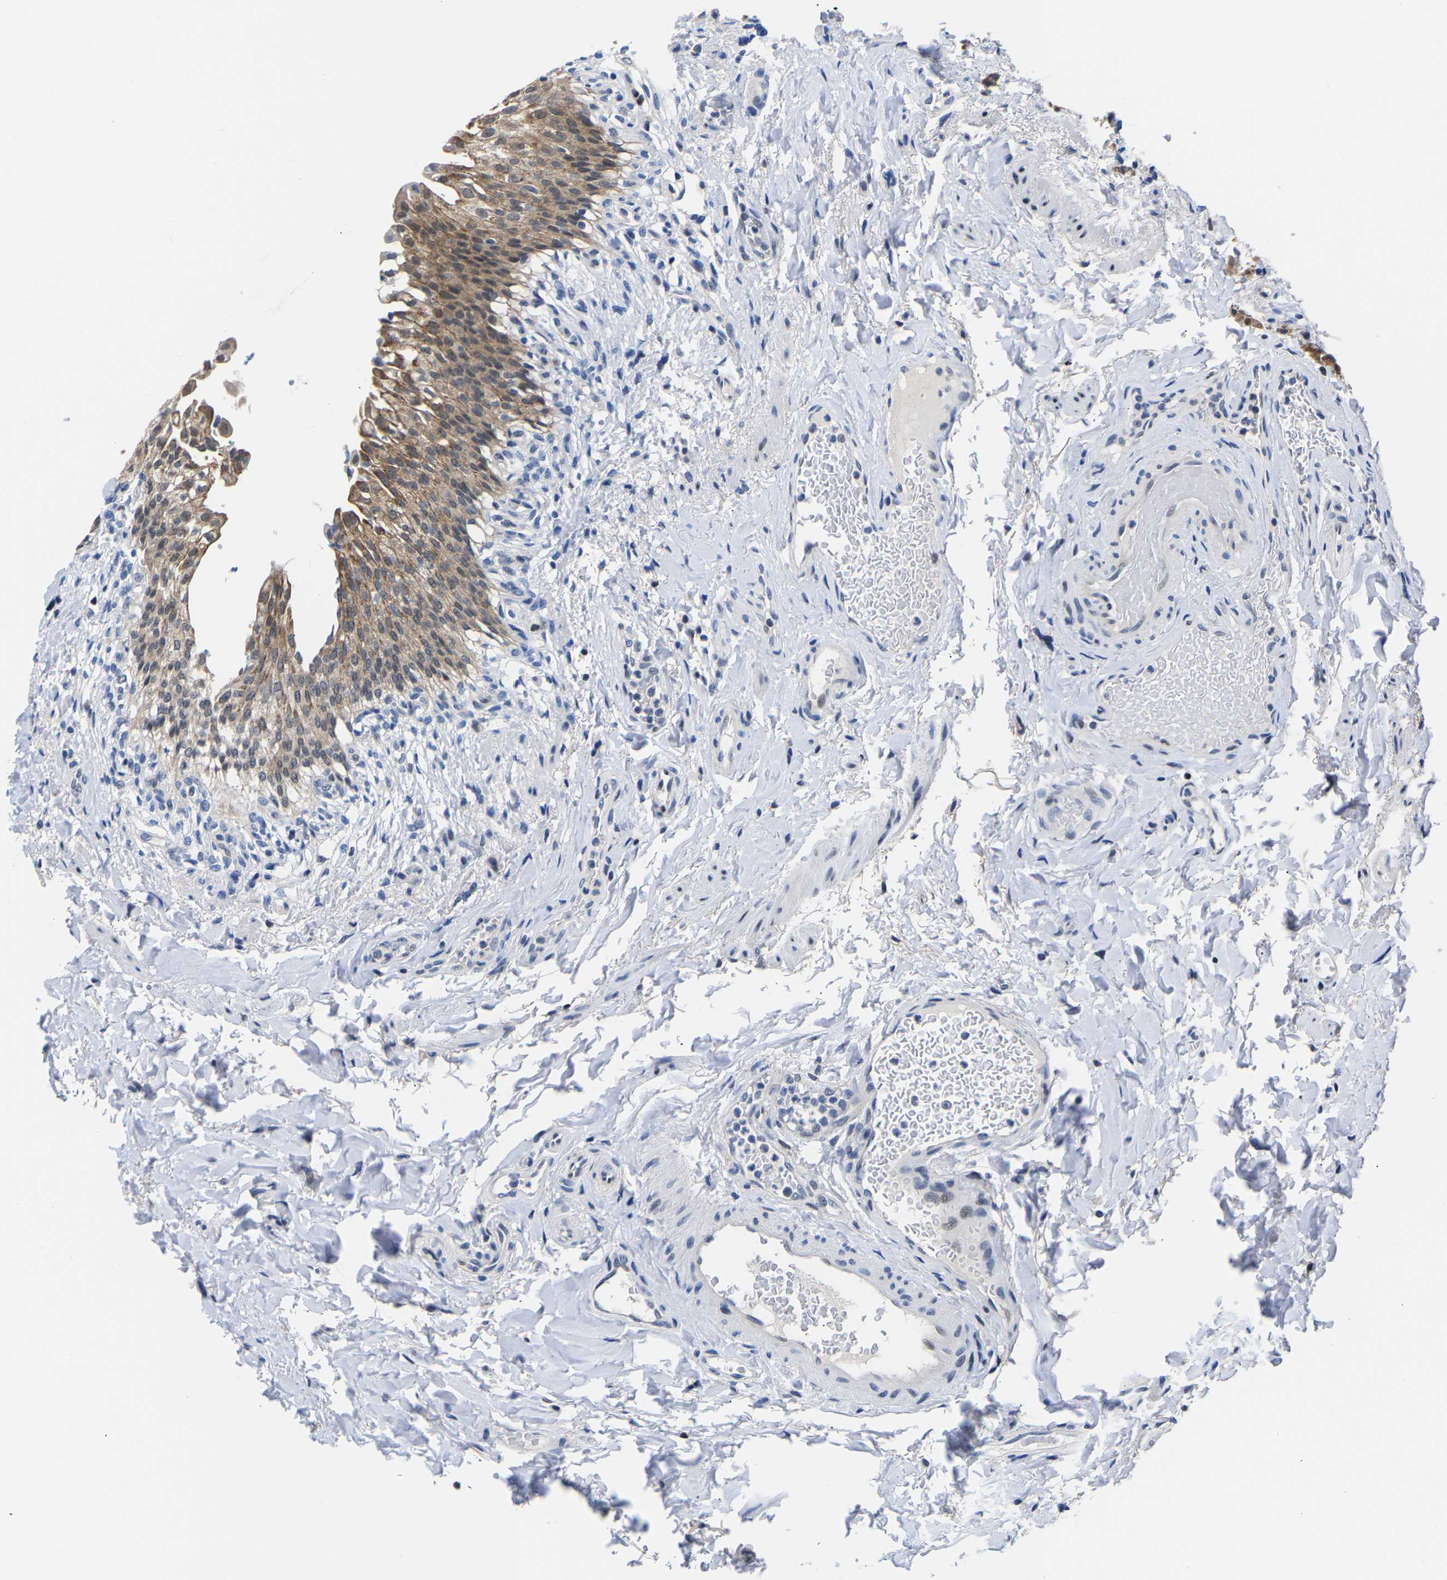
{"staining": {"intensity": "strong", "quantity": "25%-75%", "location": "cytoplasmic/membranous,nuclear"}, "tissue": "urinary bladder", "cell_type": "Urothelial cells", "image_type": "normal", "snomed": [{"axis": "morphology", "description": "Normal tissue, NOS"}, {"axis": "topography", "description": "Urinary bladder"}], "caption": "Immunohistochemistry (DAB) staining of unremarkable human urinary bladder displays strong cytoplasmic/membranous,nuclear protein staining in about 25%-75% of urothelial cells. Using DAB (3,3'-diaminobenzidine) (brown) and hematoxylin (blue) stains, captured at high magnification using brightfield microscopy.", "gene": "PTRHD1", "patient": {"sex": "female", "age": 60}}